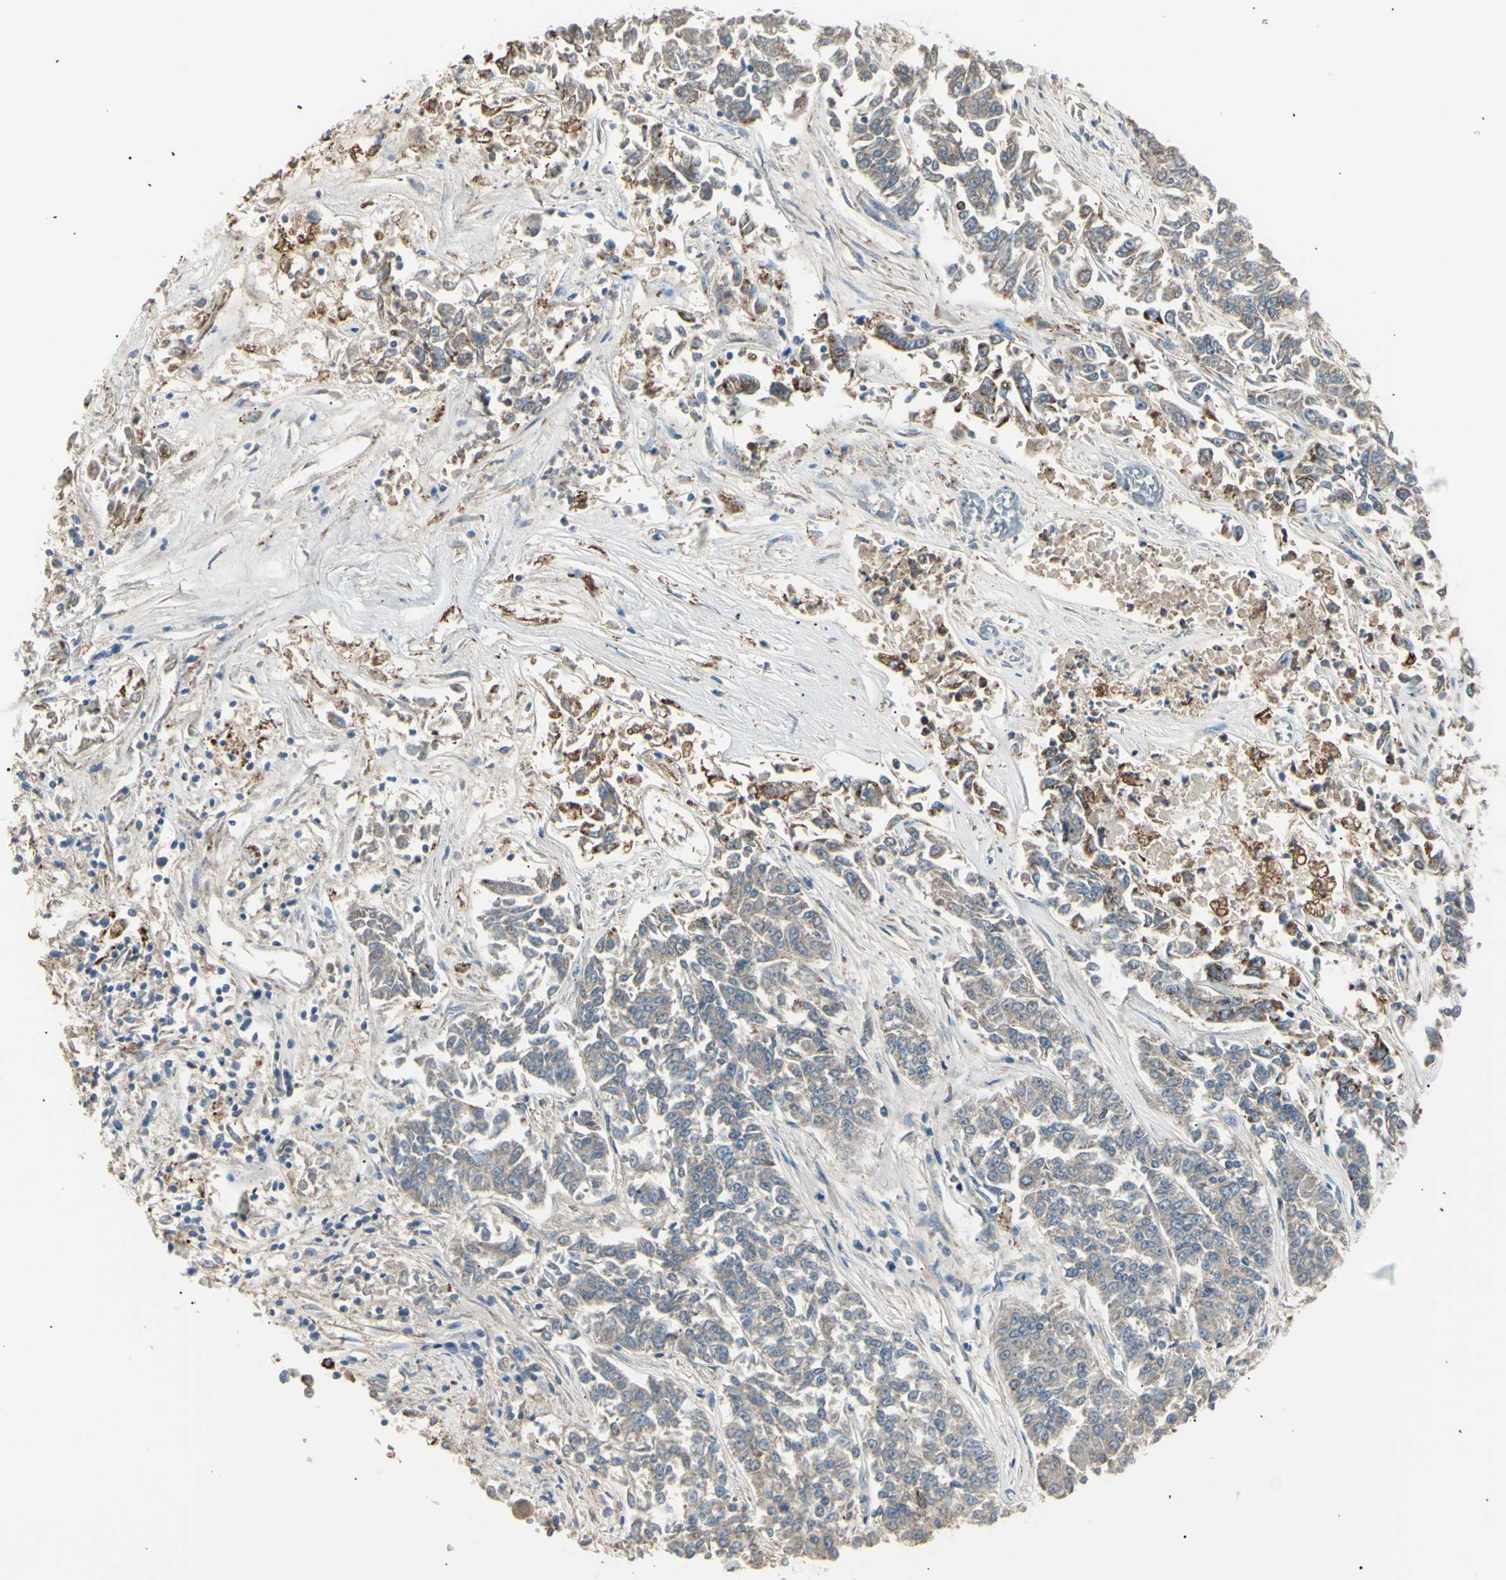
{"staining": {"intensity": "moderate", "quantity": ">75%", "location": "cytoplasmic/membranous"}, "tissue": "lung cancer", "cell_type": "Tumor cells", "image_type": "cancer", "snomed": [{"axis": "morphology", "description": "Adenocarcinoma, NOS"}, {"axis": "topography", "description": "Lung"}], "caption": "Lung cancer stained with immunohistochemistry (IHC) demonstrates moderate cytoplasmic/membranous expression in approximately >75% of tumor cells. Nuclei are stained in blue.", "gene": "LHPP", "patient": {"sex": "male", "age": 84}}